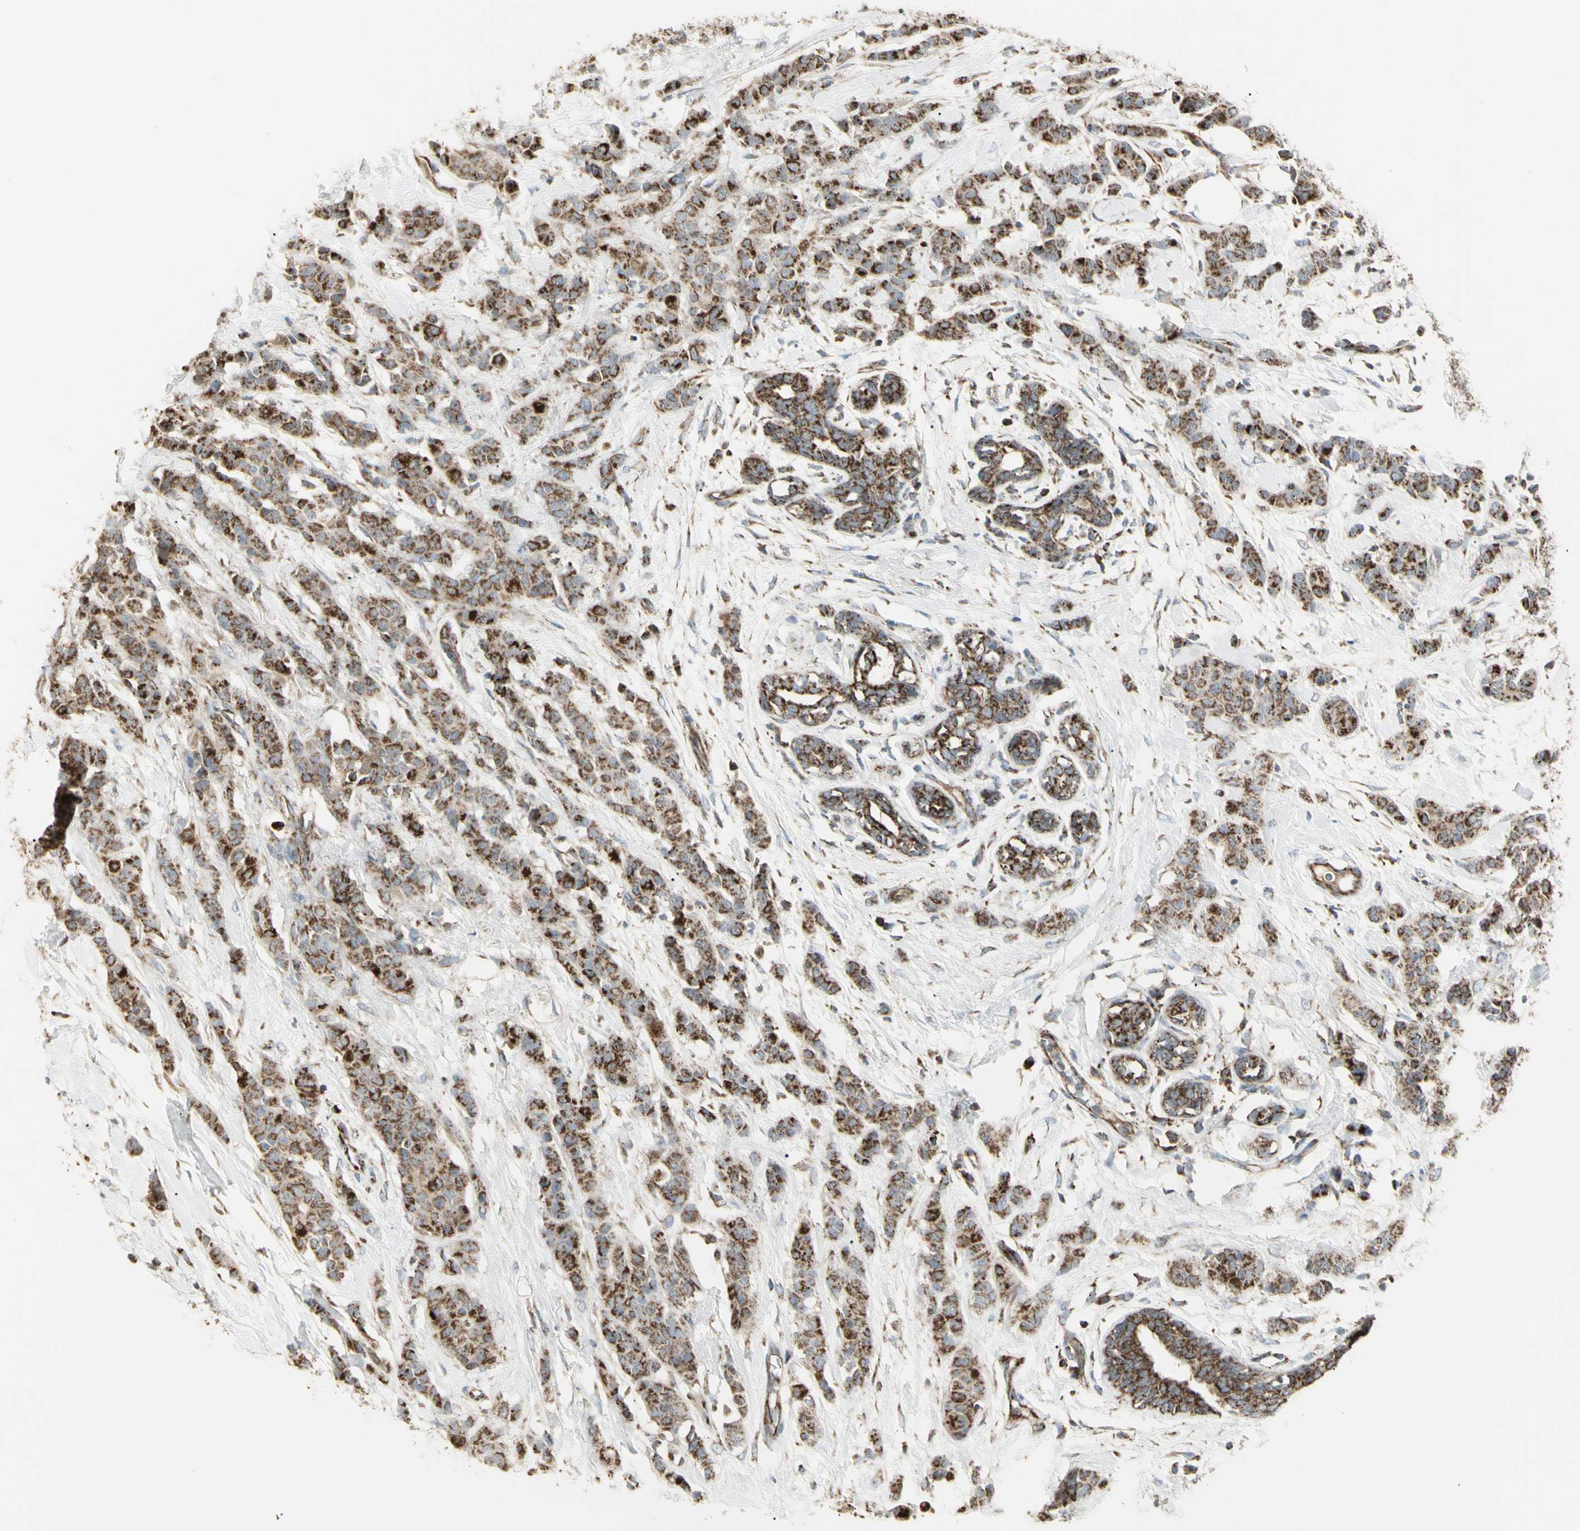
{"staining": {"intensity": "strong", "quantity": ">75%", "location": "cytoplasmic/membranous"}, "tissue": "breast cancer", "cell_type": "Tumor cells", "image_type": "cancer", "snomed": [{"axis": "morphology", "description": "Normal tissue, NOS"}, {"axis": "morphology", "description": "Duct carcinoma"}, {"axis": "topography", "description": "Breast"}], "caption": "Protein staining displays strong cytoplasmic/membranous expression in approximately >75% of tumor cells in breast cancer (infiltrating ductal carcinoma).", "gene": "CYB5R1", "patient": {"sex": "female", "age": 40}}